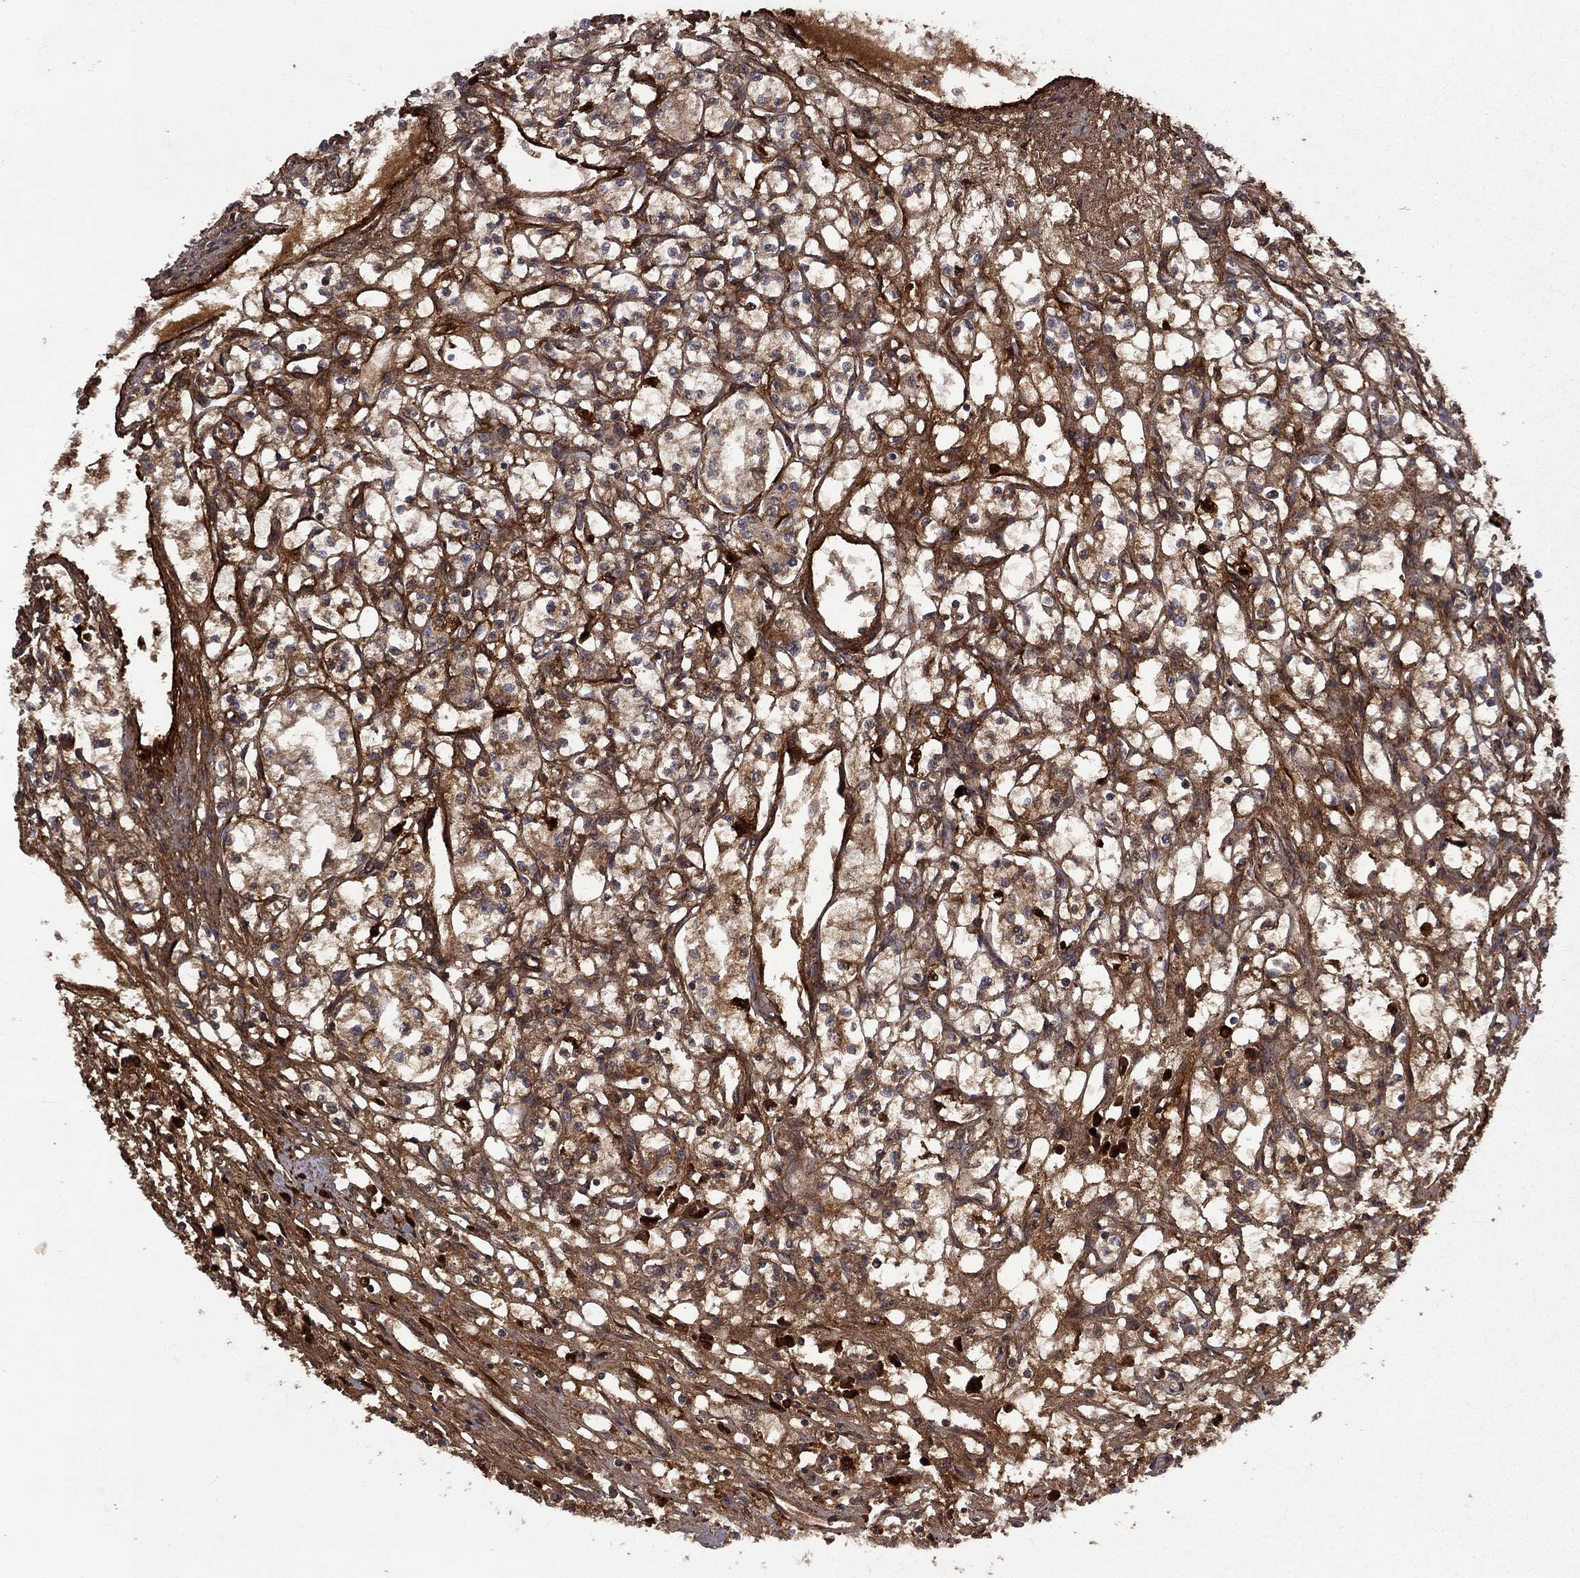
{"staining": {"intensity": "moderate", "quantity": ">75%", "location": "cytoplasmic/membranous"}, "tissue": "renal cancer", "cell_type": "Tumor cells", "image_type": "cancer", "snomed": [{"axis": "morphology", "description": "Adenocarcinoma, NOS"}, {"axis": "topography", "description": "Kidney"}], "caption": "Renal cancer (adenocarcinoma) stained with a brown dye shows moderate cytoplasmic/membranous positive expression in approximately >75% of tumor cells.", "gene": "COL18A1", "patient": {"sex": "male", "age": 56}}